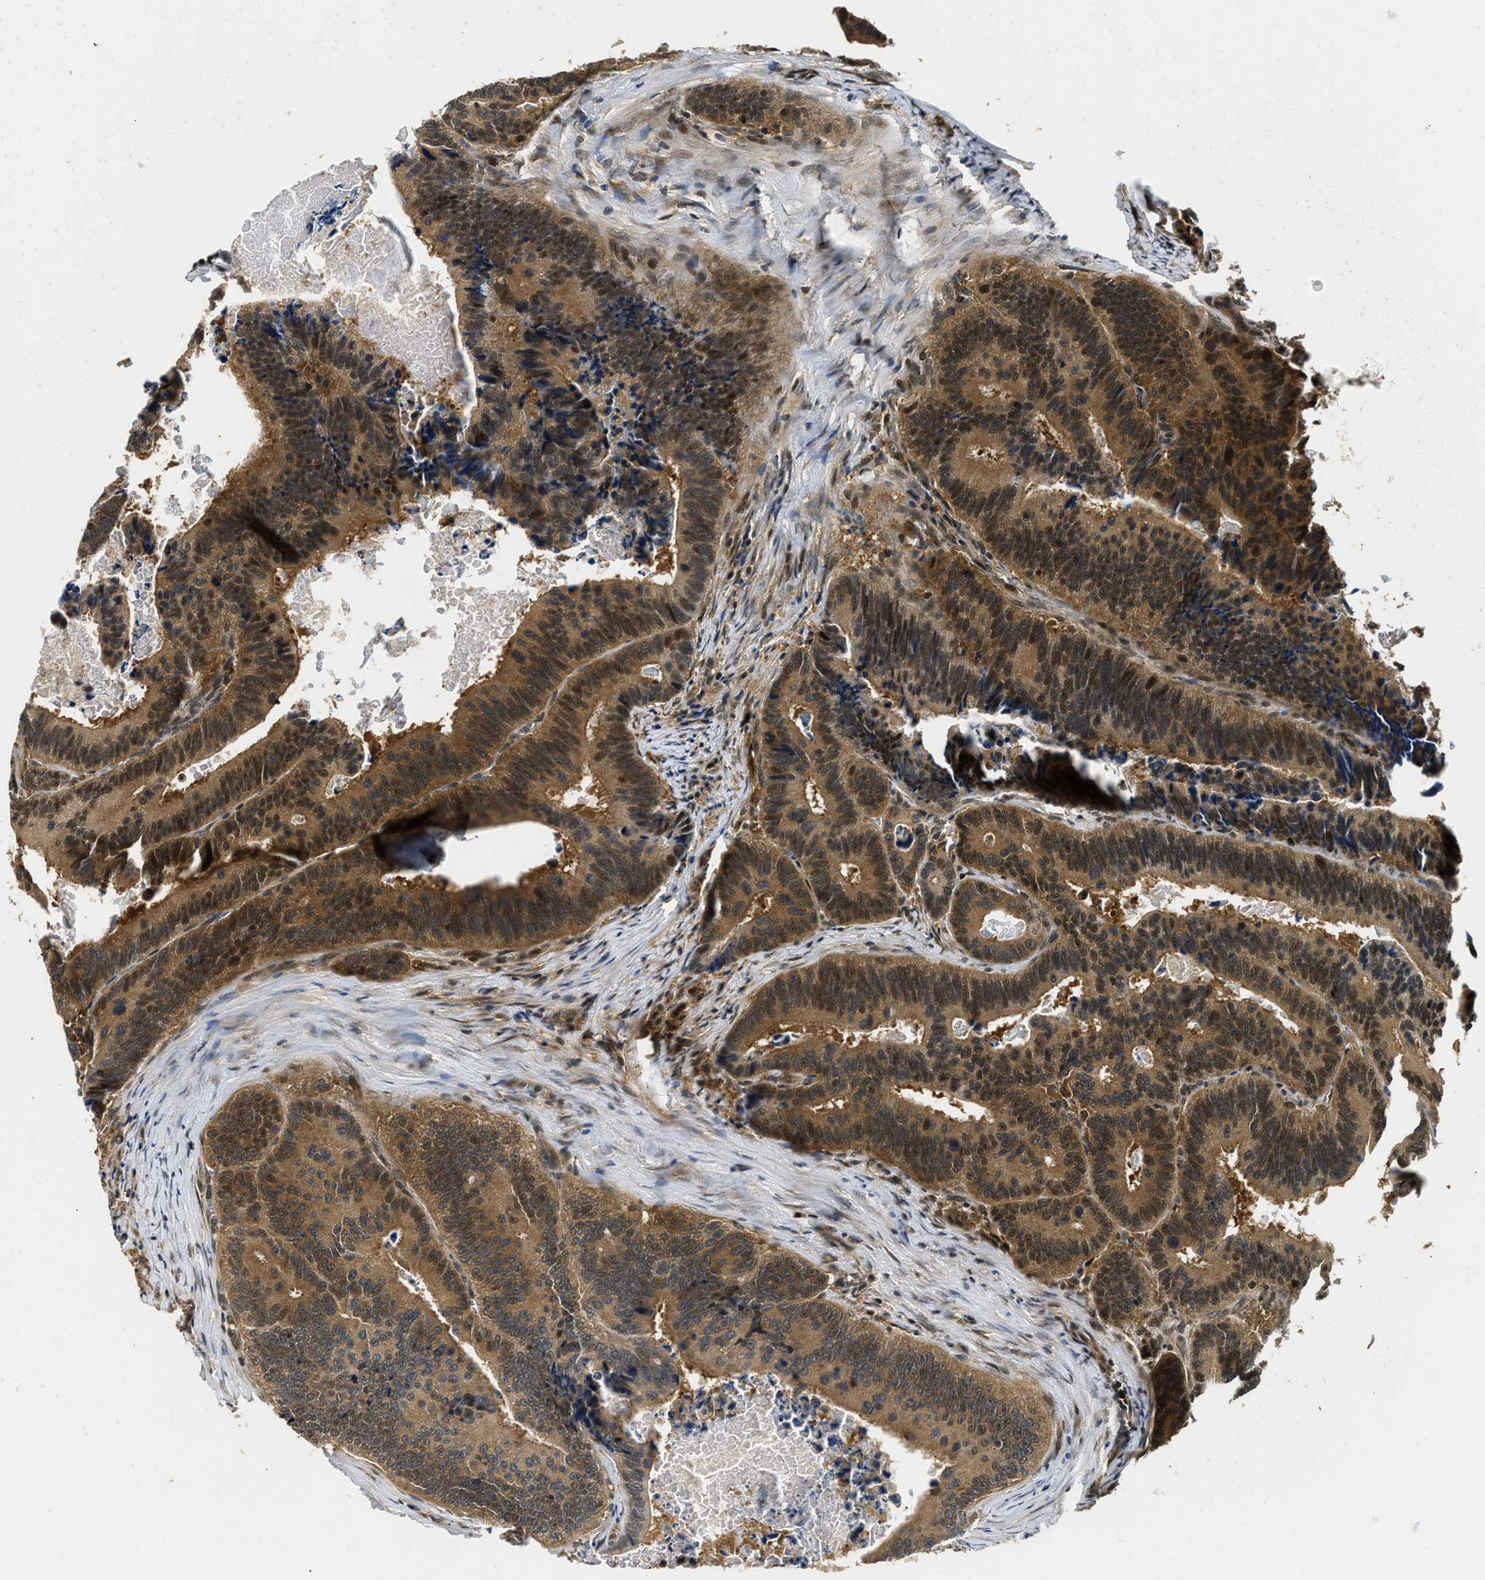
{"staining": {"intensity": "moderate", "quantity": ">75%", "location": "cytoplasmic/membranous,nuclear"}, "tissue": "colorectal cancer", "cell_type": "Tumor cells", "image_type": "cancer", "snomed": [{"axis": "morphology", "description": "Inflammation, NOS"}, {"axis": "morphology", "description": "Adenocarcinoma, NOS"}, {"axis": "topography", "description": "Colon"}], "caption": "Moderate cytoplasmic/membranous and nuclear positivity for a protein is seen in approximately >75% of tumor cells of adenocarcinoma (colorectal) using immunohistochemistry.", "gene": "ADSL", "patient": {"sex": "male", "age": 72}}